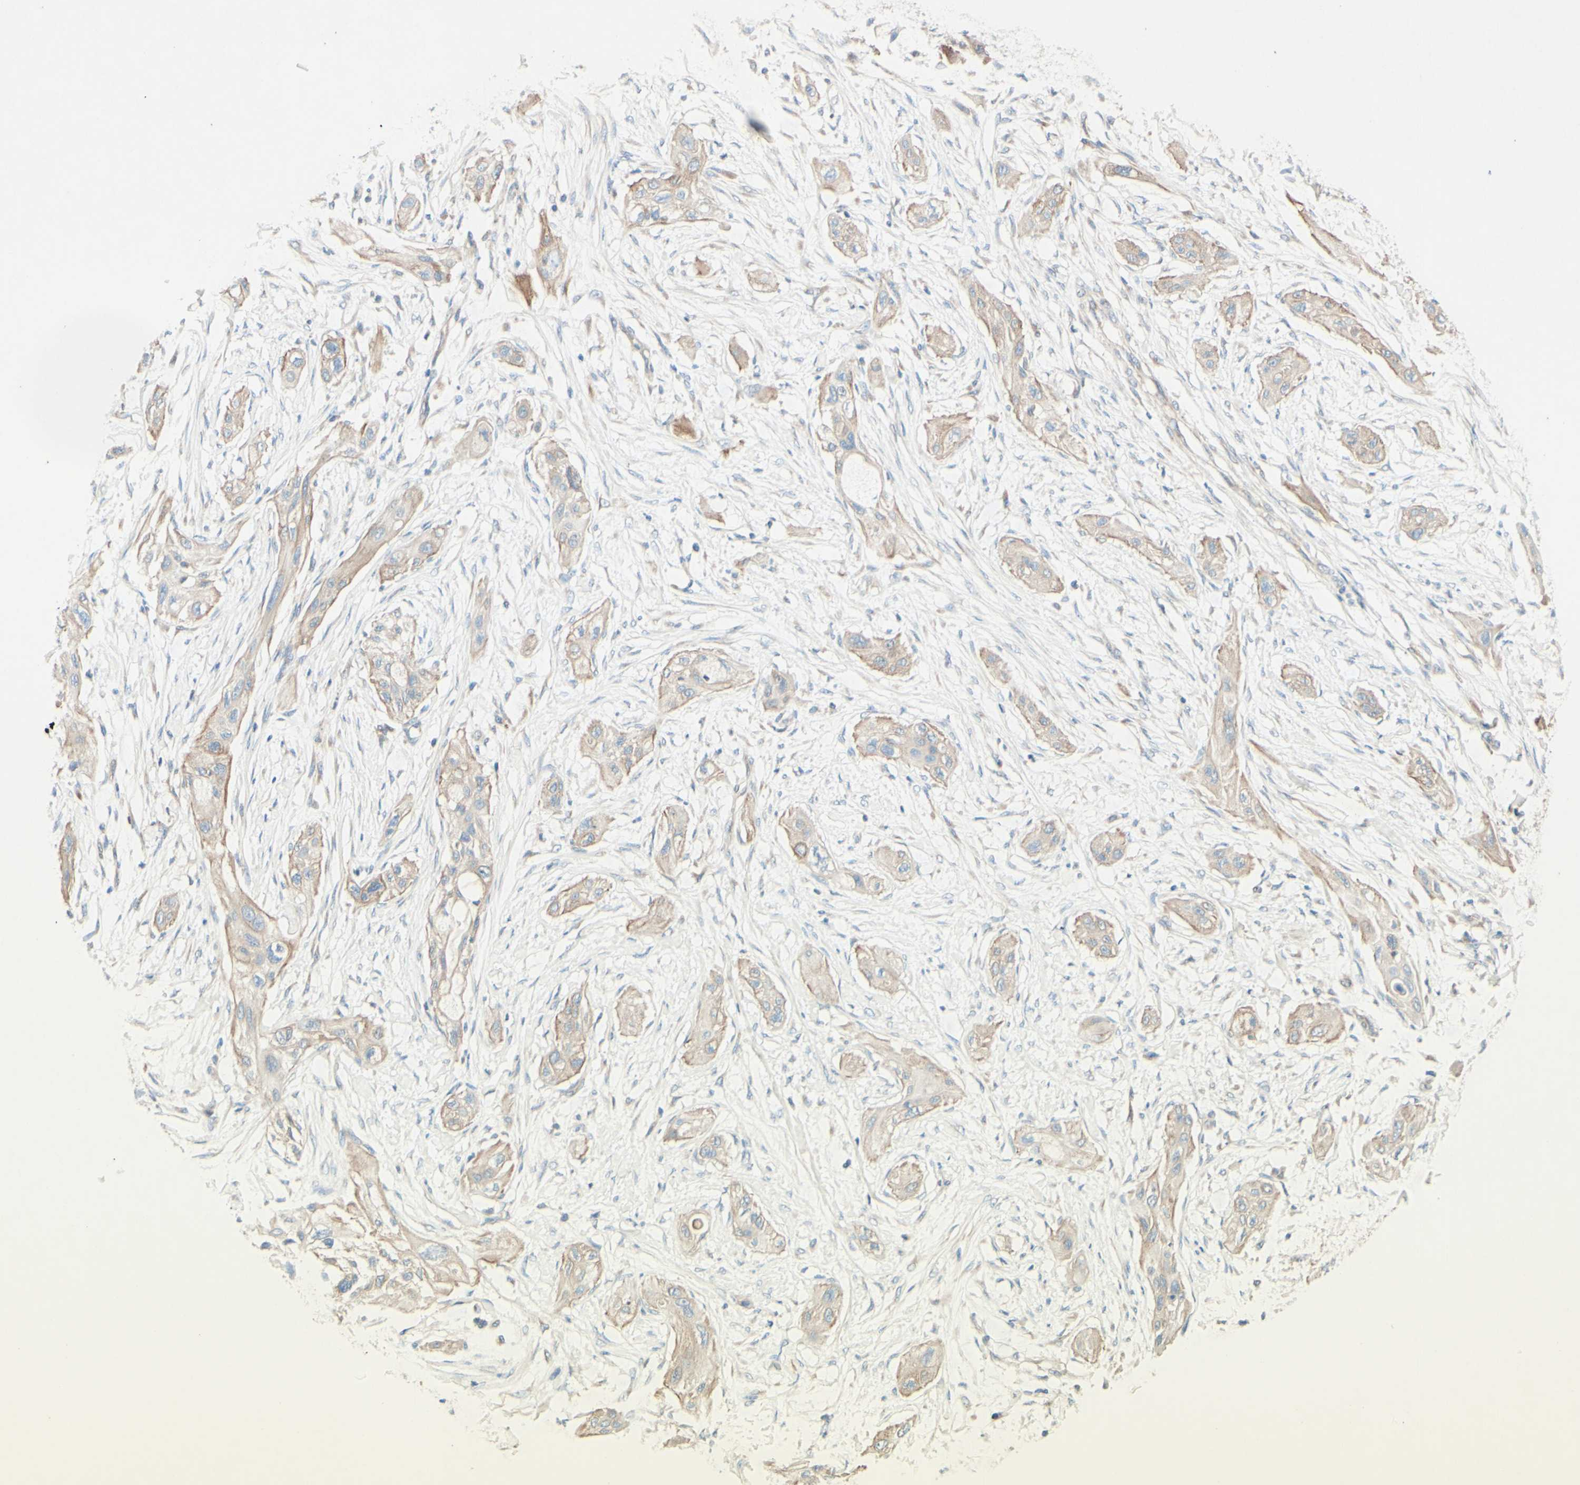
{"staining": {"intensity": "weak", "quantity": ">75%", "location": "cytoplasmic/membranous"}, "tissue": "lung cancer", "cell_type": "Tumor cells", "image_type": "cancer", "snomed": [{"axis": "morphology", "description": "Squamous cell carcinoma, NOS"}, {"axis": "topography", "description": "Lung"}], "caption": "DAB (3,3'-diaminobenzidine) immunohistochemical staining of lung cancer (squamous cell carcinoma) reveals weak cytoplasmic/membranous protein expression in approximately >75% of tumor cells.", "gene": "MTM1", "patient": {"sex": "female", "age": 47}}